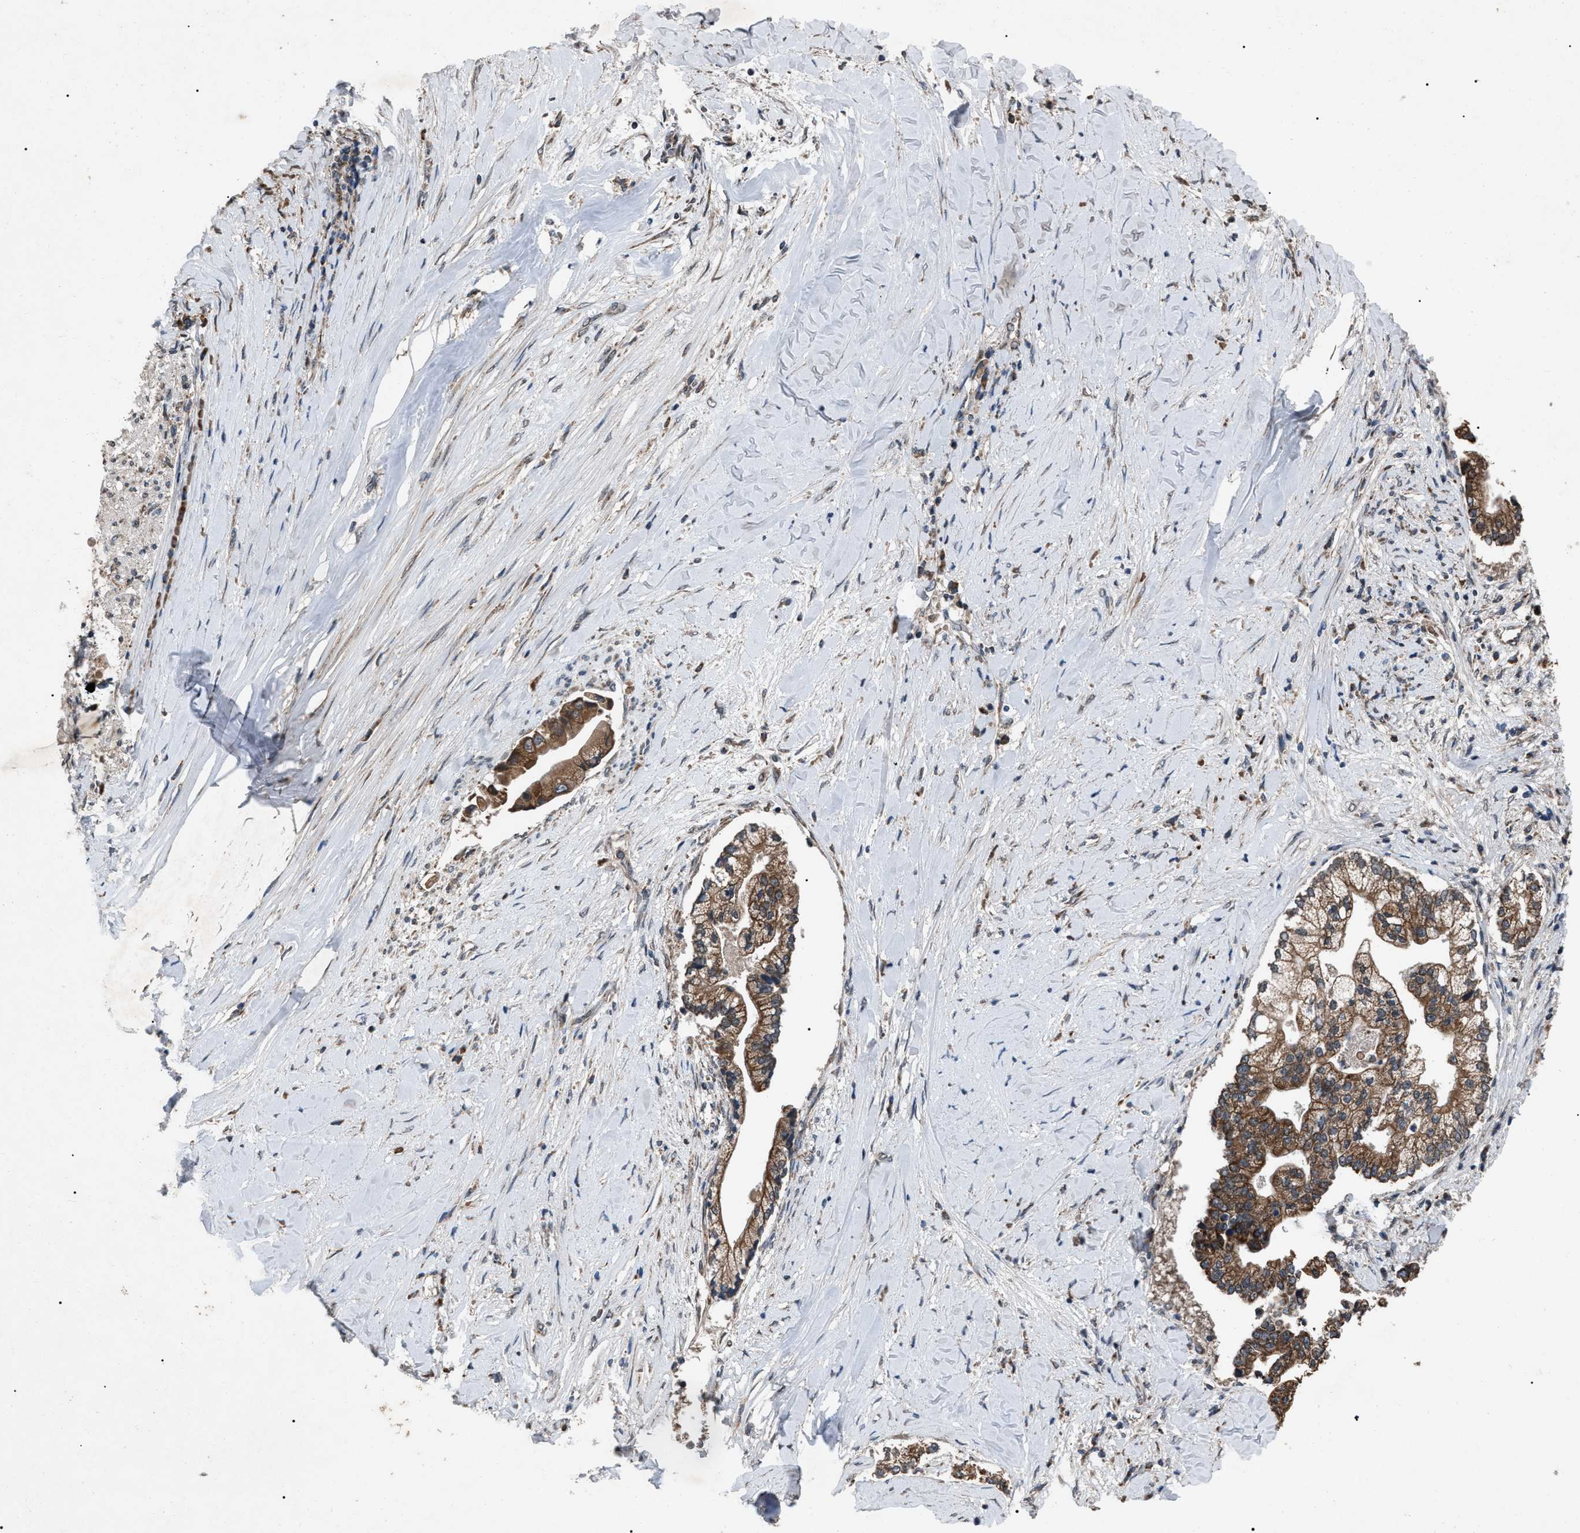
{"staining": {"intensity": "strong", "quantity": ">75%", "location": "cytoplasmic/membranous"}, "tissue": "liver cancer", "cell_type": "Tumor cells", "image_type": "cancer", "snomed": [{"axis": "morphology", "description": "Cholangiocarcinoma"}, {"axis": "topography", "description": "Liver"}], "caption": "A brown stain shows strong cytoplasmic/membranous positivity of a protein in liver cholangiocarcinoma tumor cells.", "gene": "ZFAND2A", "patient": {"sex": "male", "age": 50}}